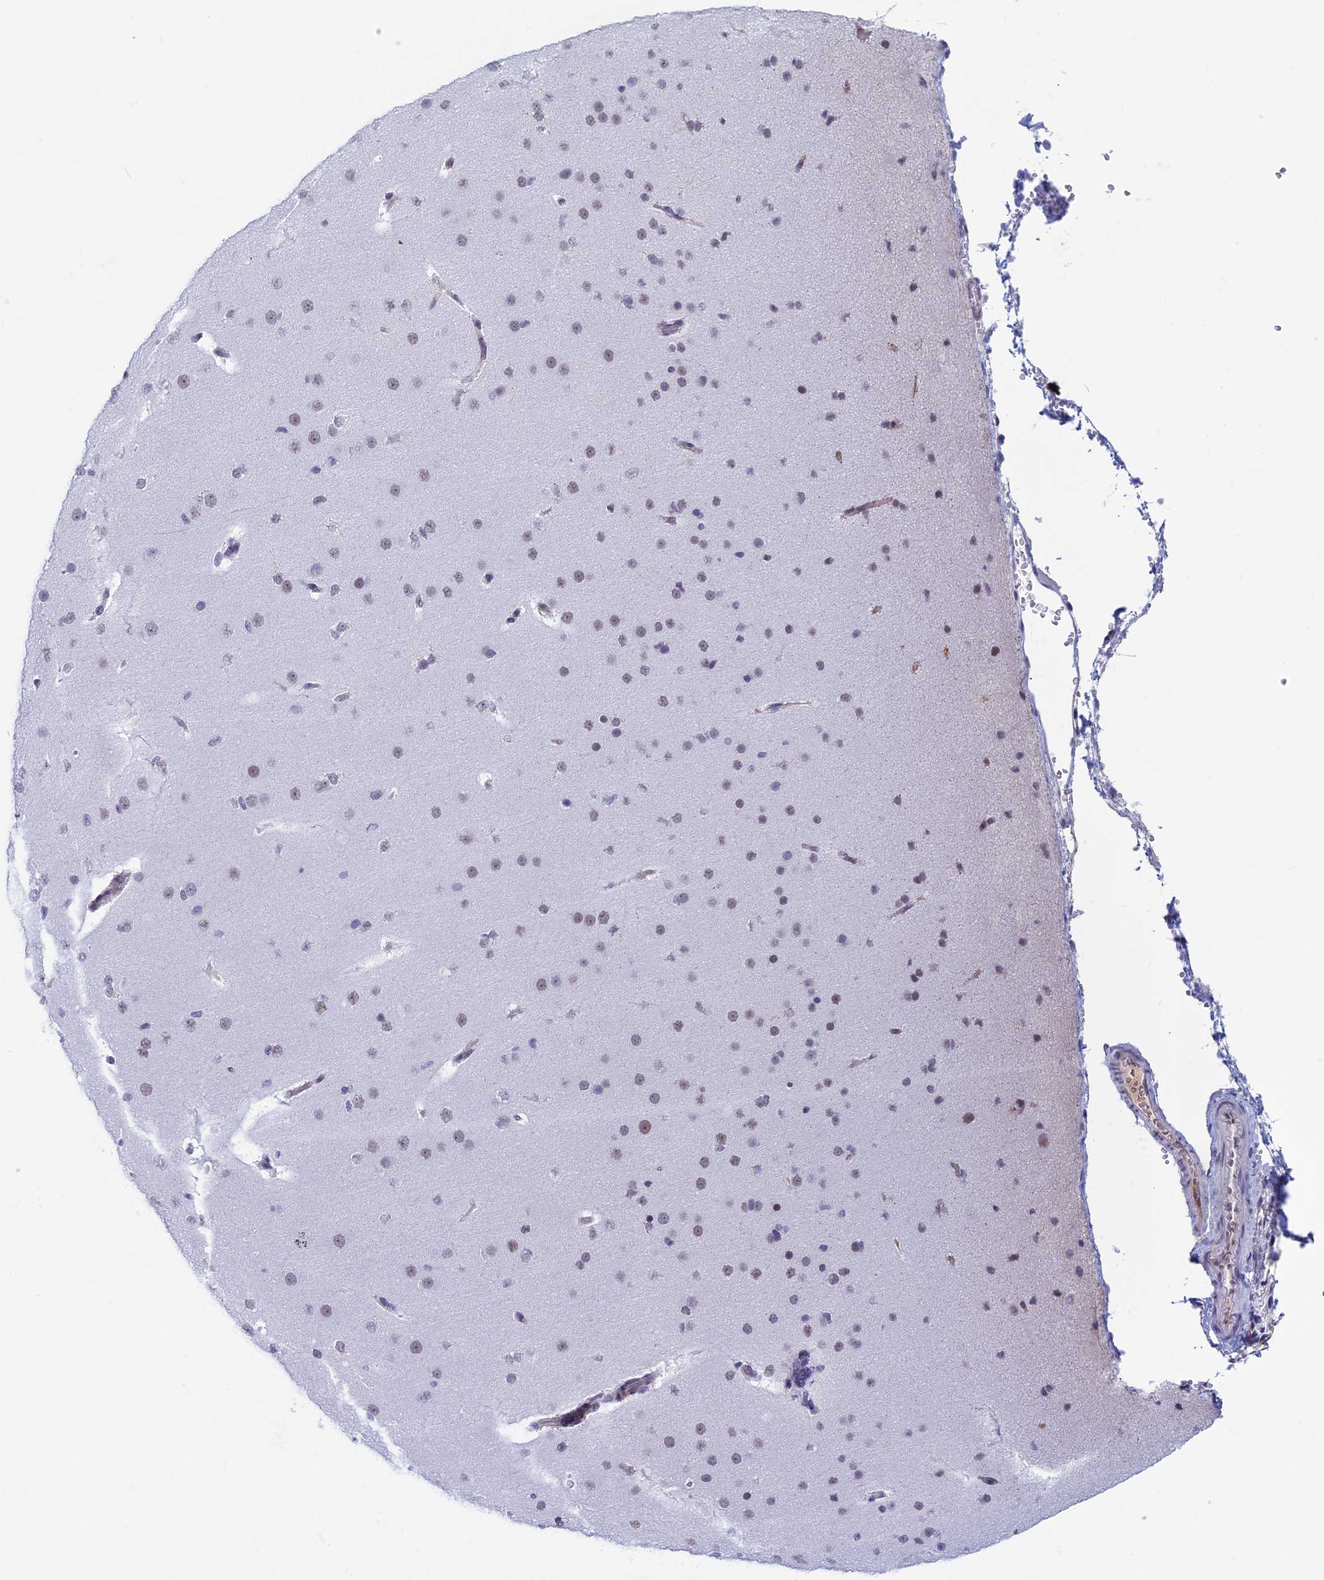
{"staining": {"intensity": "weak", "quantity": ">75%", "location": "nuclear"}, "tissue": "cerebral cortex", "cell_type": "Endothelial cells", "image_type": "normal", "snomed": [{"axis": "morphology", "description": "Normal tissue, NOS"}, {"axis": "morphology", "description": "Developmental malformation"}, {"axis": "topography", "description": "Cerebral cortex"}], "caption": "This photomicrograph exhibits unremarkable cerebral cortex stained with immunohistochemistry (IHC) to label a protein in brown. The nuclear of endothelial cells show weak positivity for the protein. Nuclei are counter-stained blue.", "gene": "ASH2L", "patient": {"sex": "female", "age": 30}}